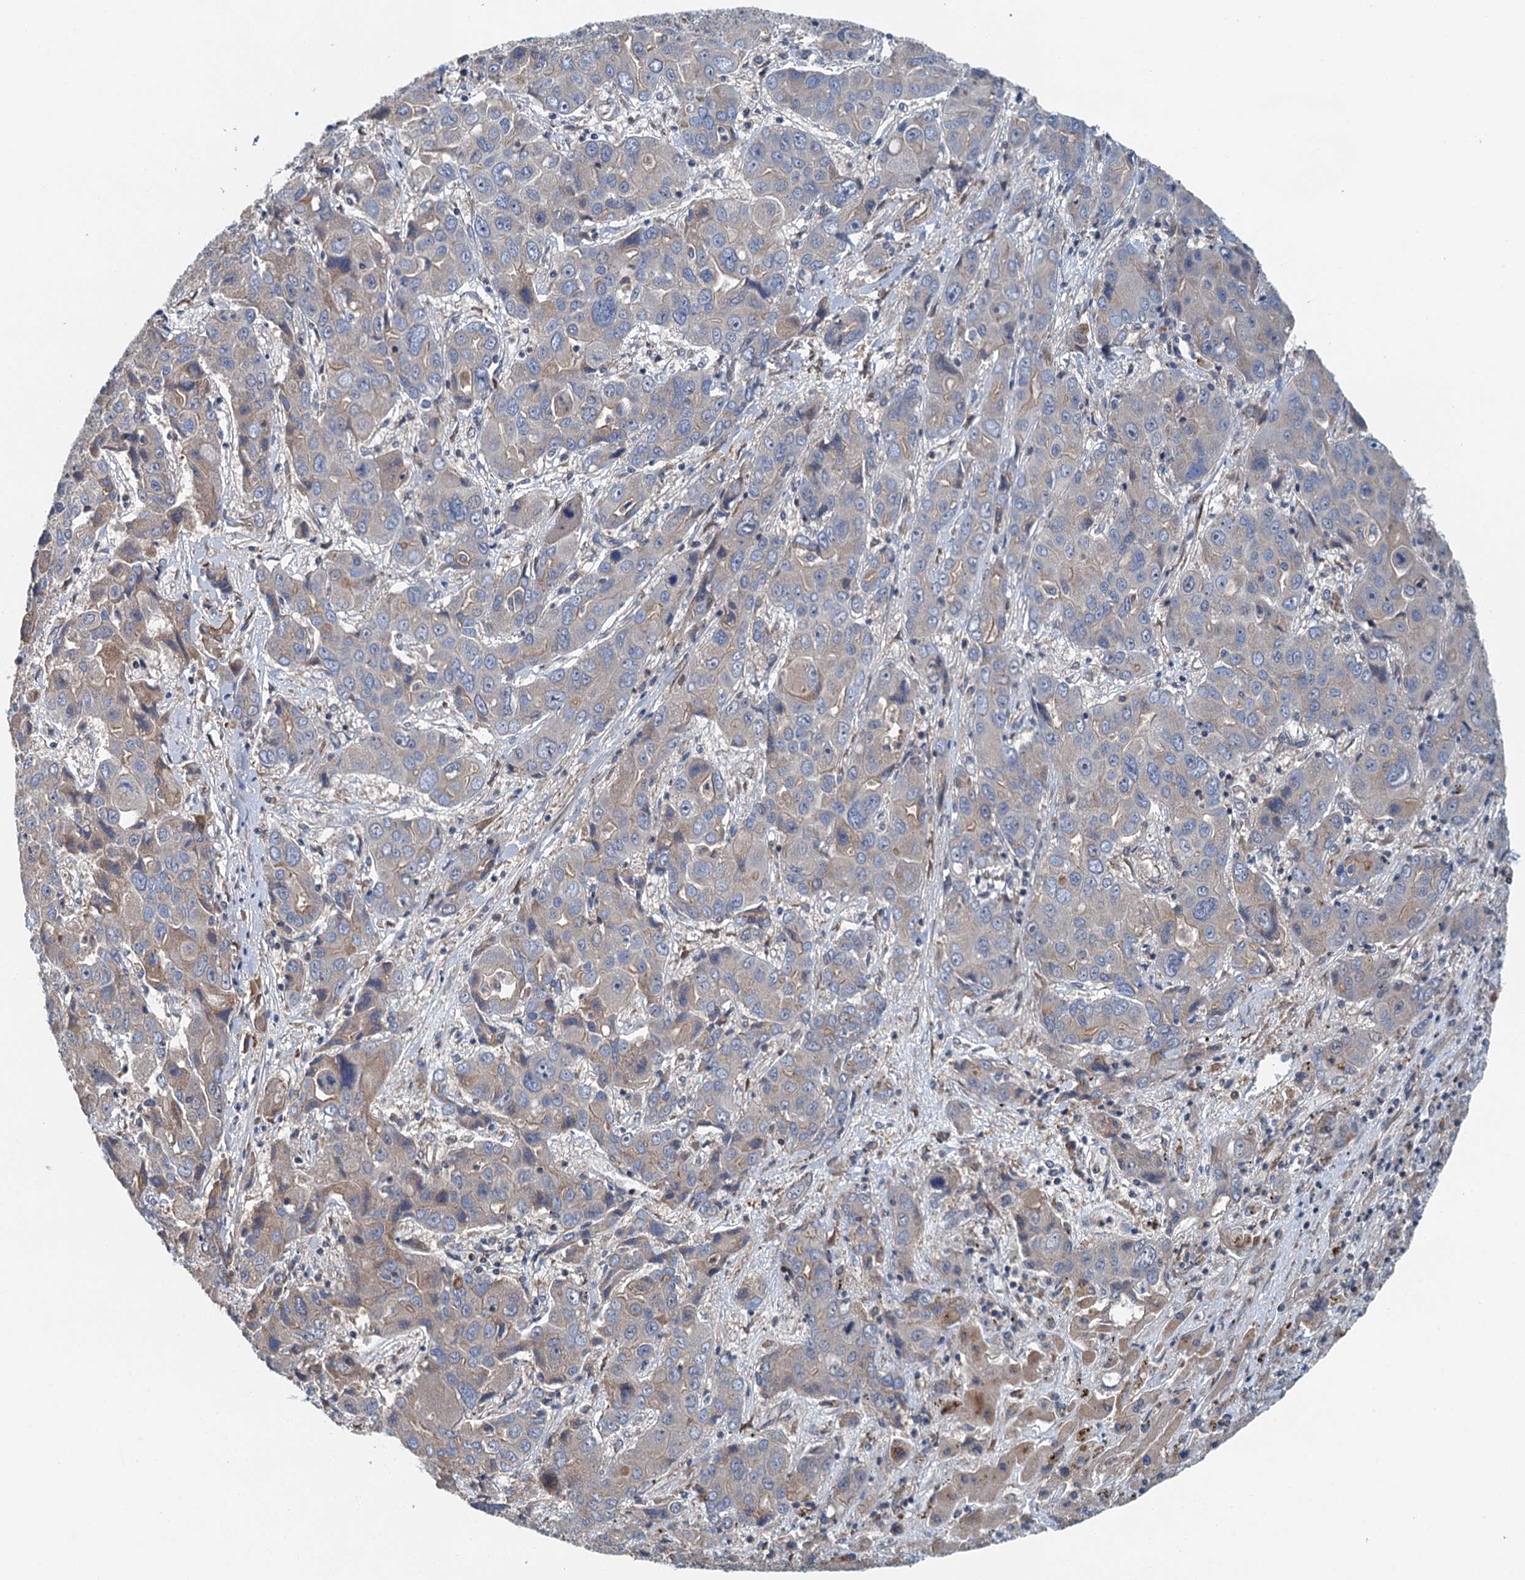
{"staining": {"intensity": "weak", "quantity": "<25%", "location": "cytoplasmic/membranous"}, "tissue": "liver cancer", "cell_type": "Tumor cells", "image_type": "cancer", "snomed": [{"axis": "morphology", "description": "Cholangiocarcinoma"}, {"axis": "topography", "description": "Liver"}], "caption": "DAB (3,3'-diaminobenzidine) immunohistochemical staining of human liver cholangiocarcinoma demonstrates no significant expression in tumor cells.", "gene": "PPP1R14D", "patient": {"sex": "male", "age": 67}}